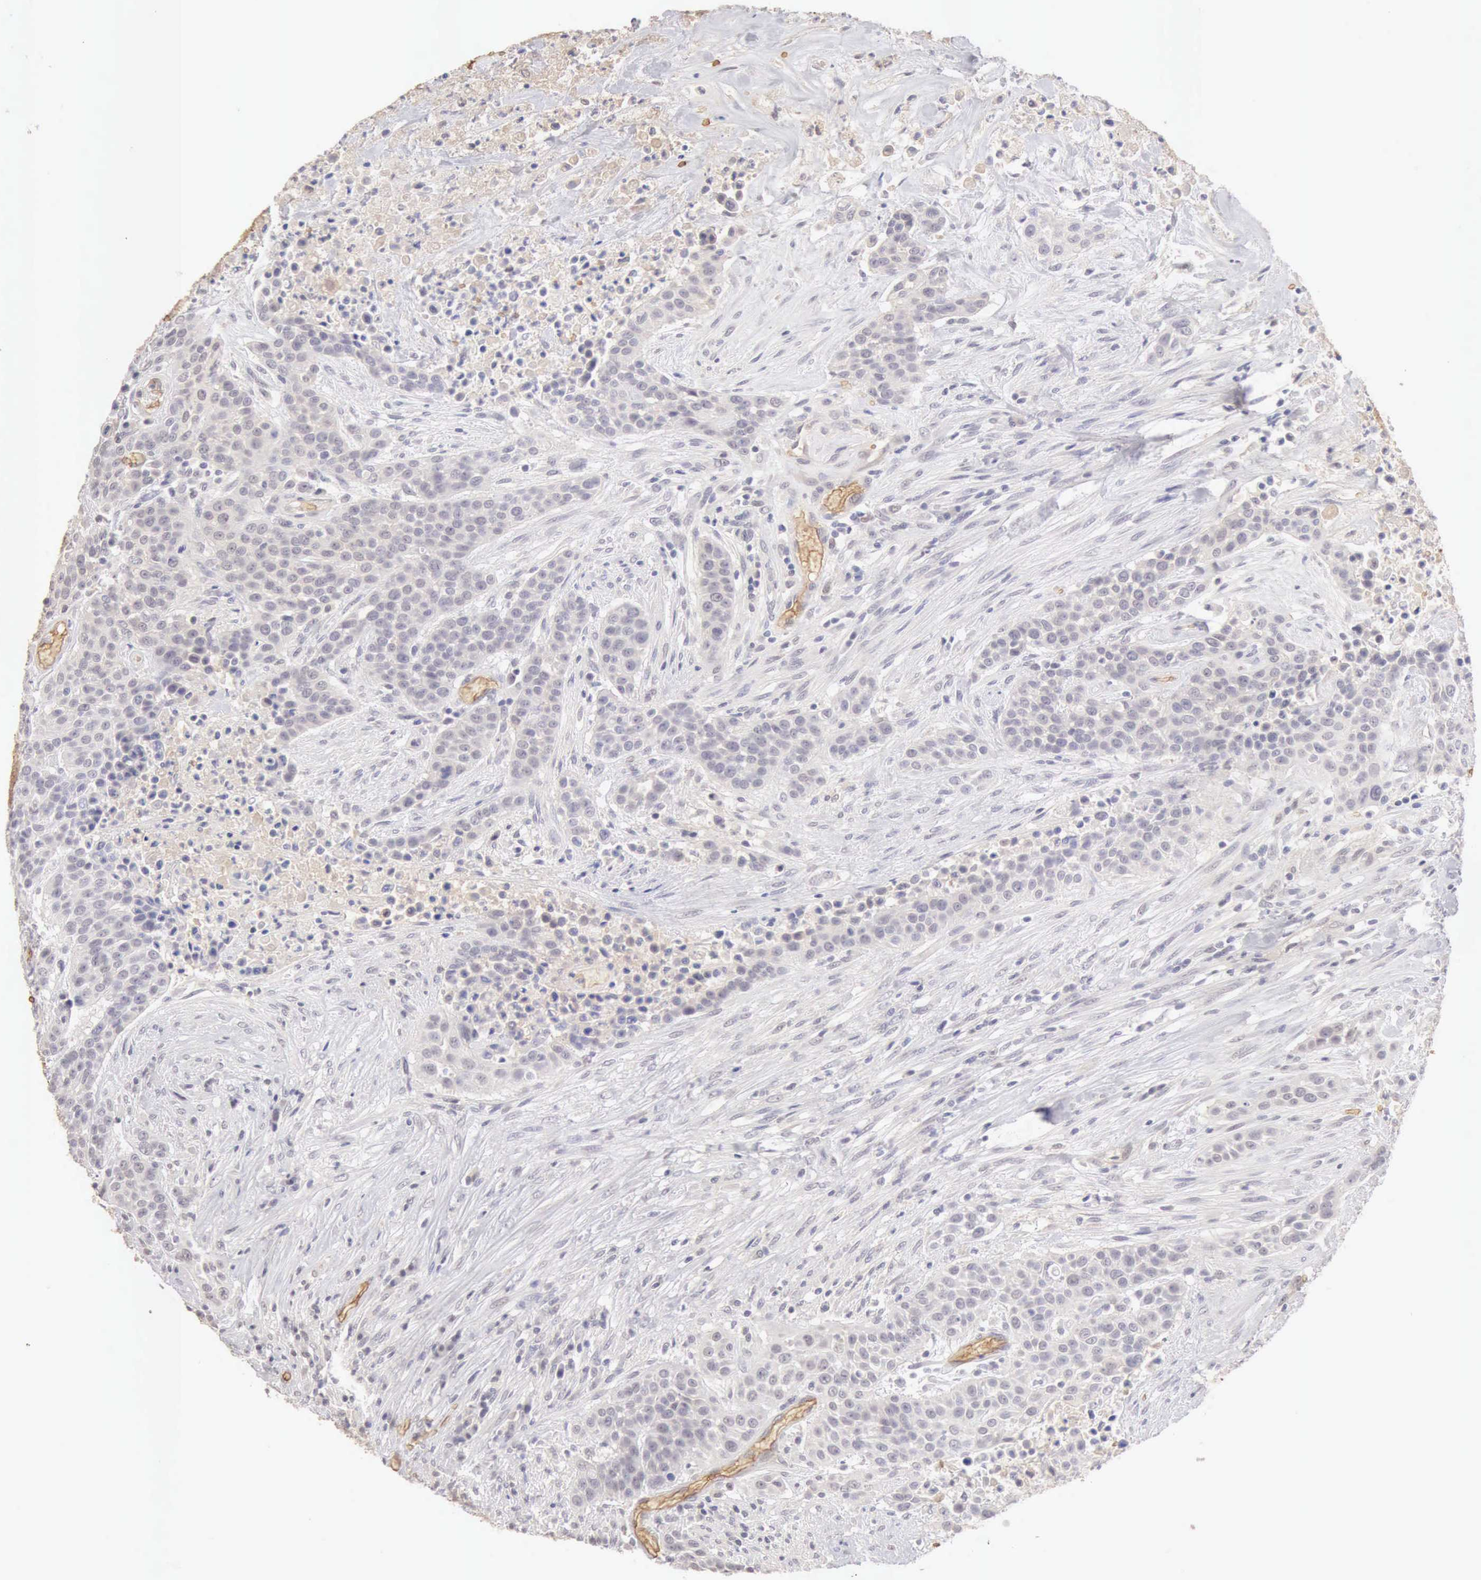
{"staining": {"intensity": "negative", "quantity": "none", "location": "none"}, "tissue": "urothelial cancer", "cell_type": "Tumor cells", "image_type": "cancer", "snomed": [{"axis": "morphology", "description": "Urothelial carcinoma, High grade"}, {"axis": "topography", "description": "Urinary bladder"}], "caption": "Tumor cells are negative for brown protein staining in high-grade urothelial carcinoma. The staining was performed using DAB to visualize the protein expression in brown, while the nuclei were stained in blue with hematoxylin (Magnification: 20x).", "gene": "CFI", "patient": {"sex": "male", "age": 74}}